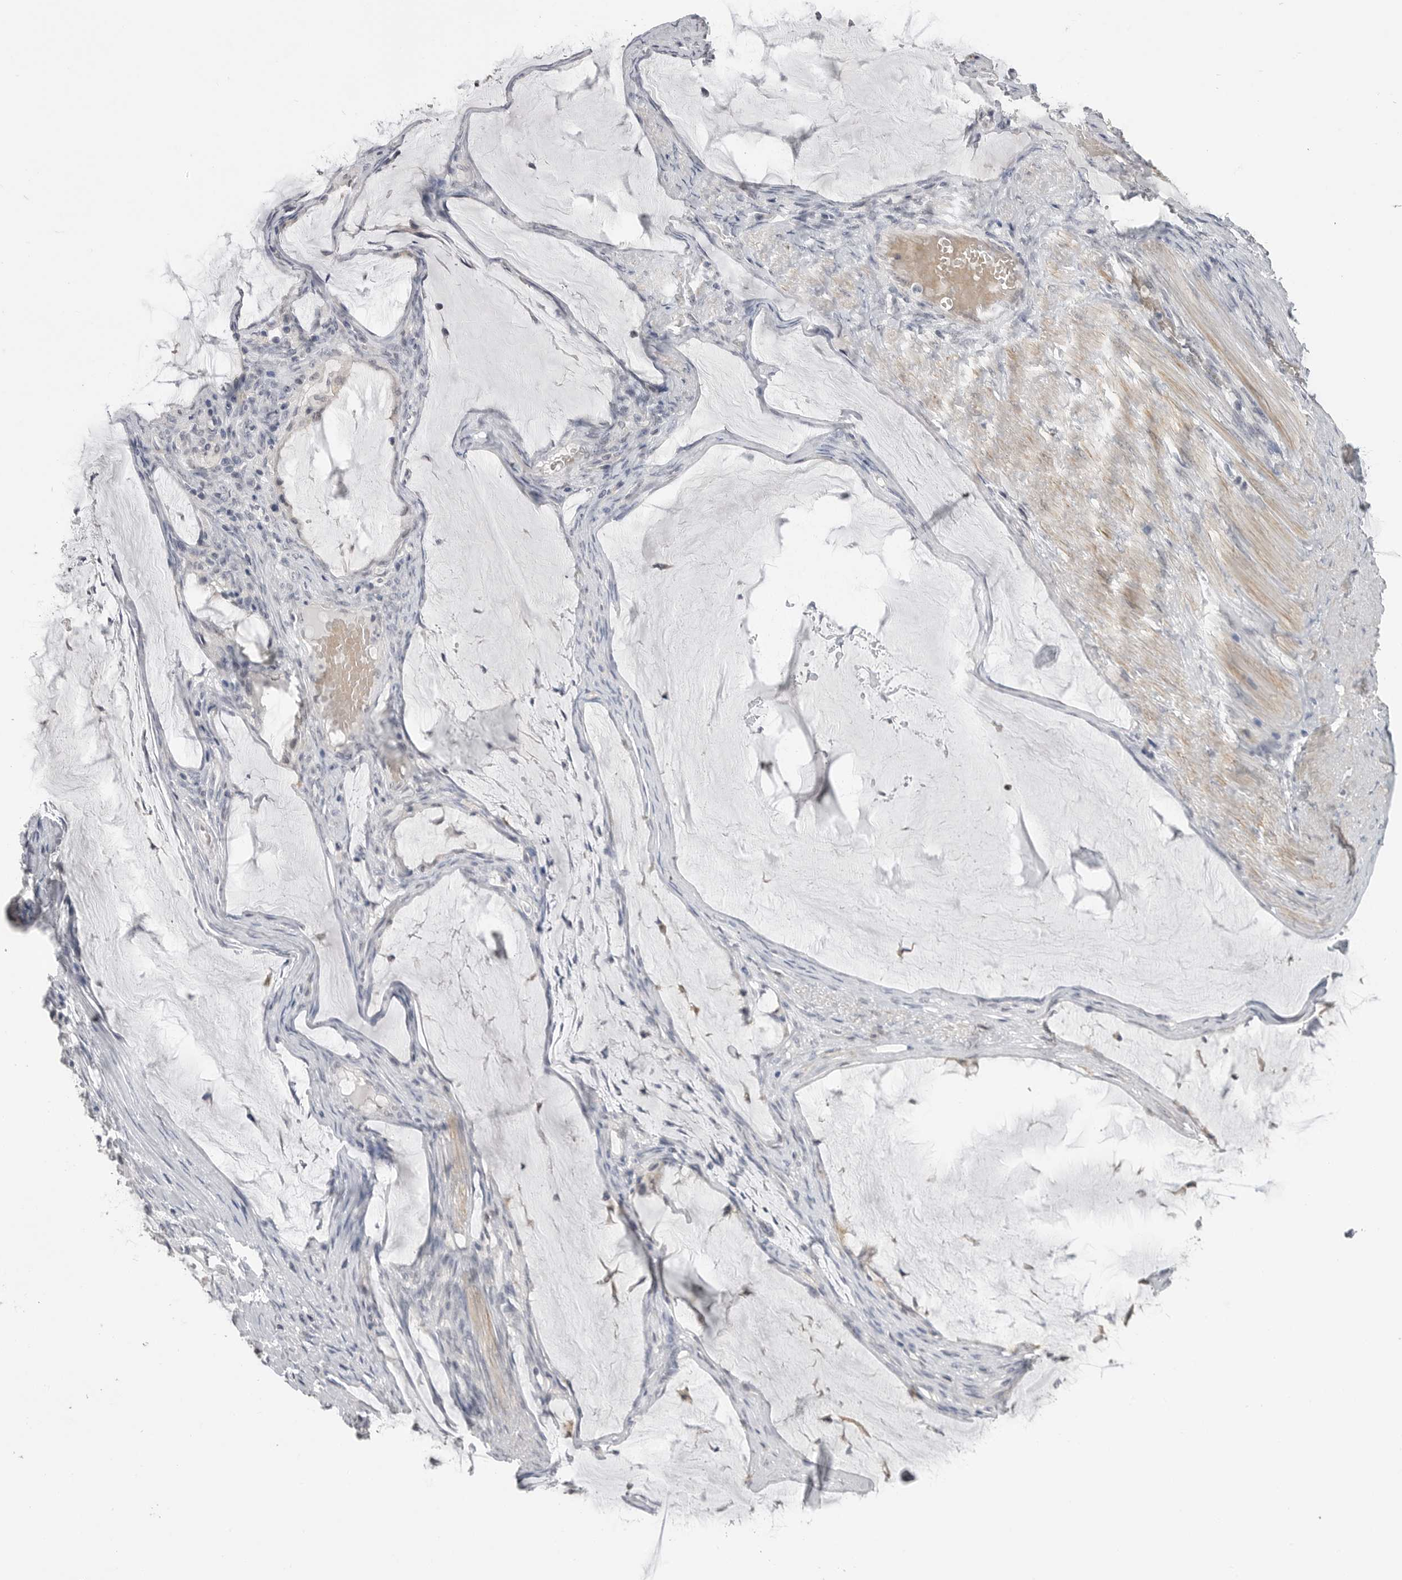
{"staining": {"intensity": "negative", "quantity": "none", "location": "none"}, "tissue": "ovarian cancer", "cell_type": "Tumor cells", "image_type": "cancer", "snomed": [{"axis": "morphology", "description": "Cystadenocarcinoma, mucinous, NOS"}, {"axis": "topography", "description": "Ovary"}], "caption": "Tumor cells show no significant expression in ovarian cancer.", "gene": "PLEKHF1", "patient": {"sex": "female", "age": 61}}